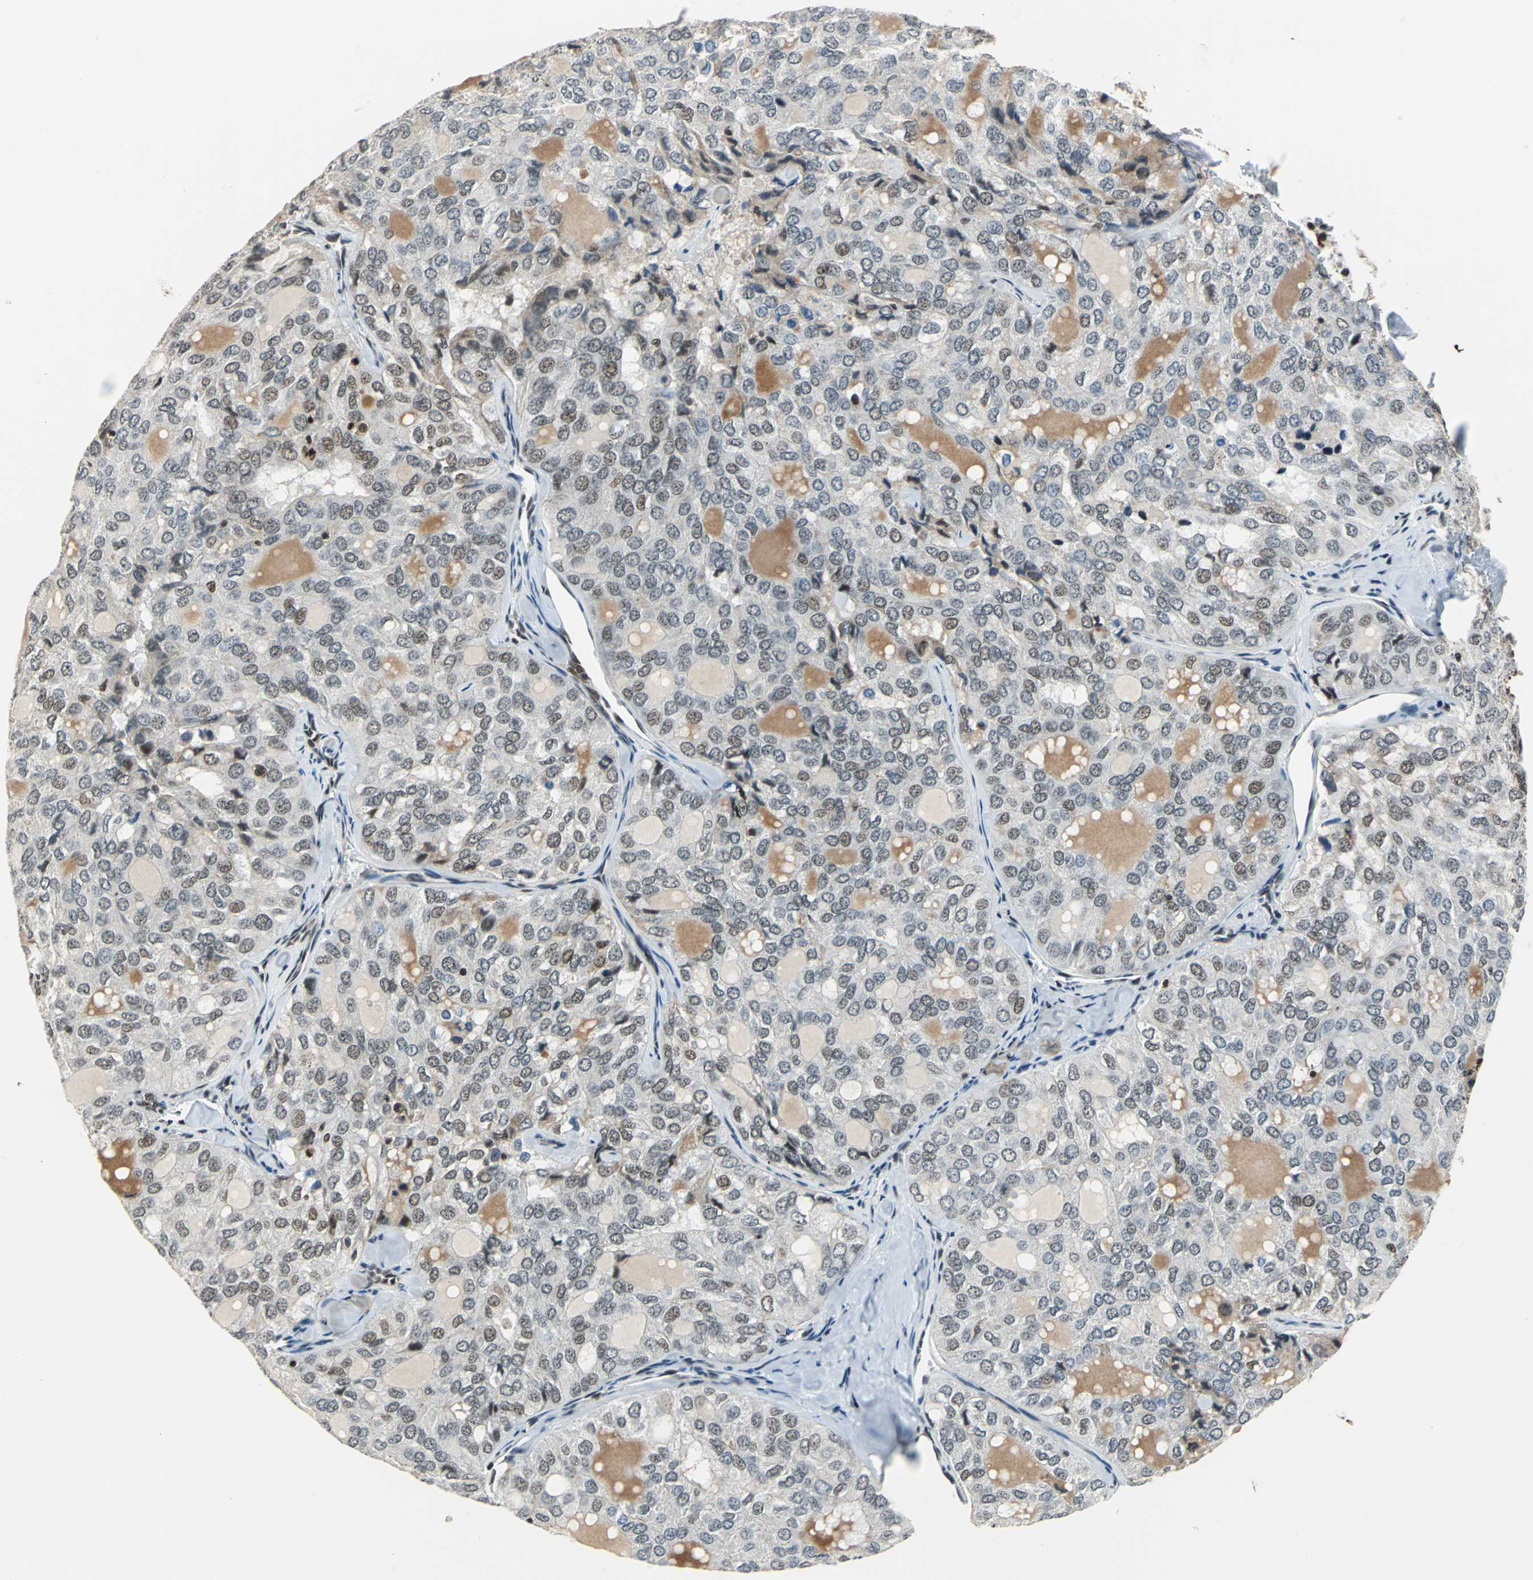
{"staining": {"intensity": "weak", "quantity": "<25%", "location": "nuclear"}, "tissue": "thyroid cancer", "cell_type": "Tumor cells", "image_type": "cancer", "snomed": [{"axis": "morphology", "description": "Follicular adenoma carcinoma, NOS"}, {"axis": "topography", "description": "Thyroid gland"}], "caption": "This is a micrograph of IHC staining of follicular adenoma carcinoma (thyroid), which shows no positivity in tumor cells. The staining was performed using DAB to visualize the protein expression in brown, while the nuclei were stained in blue with hematoxylin (Magnification: 20x).", "gene": "BCLAF1", "patient": {"sex": "male", "age": 75}}